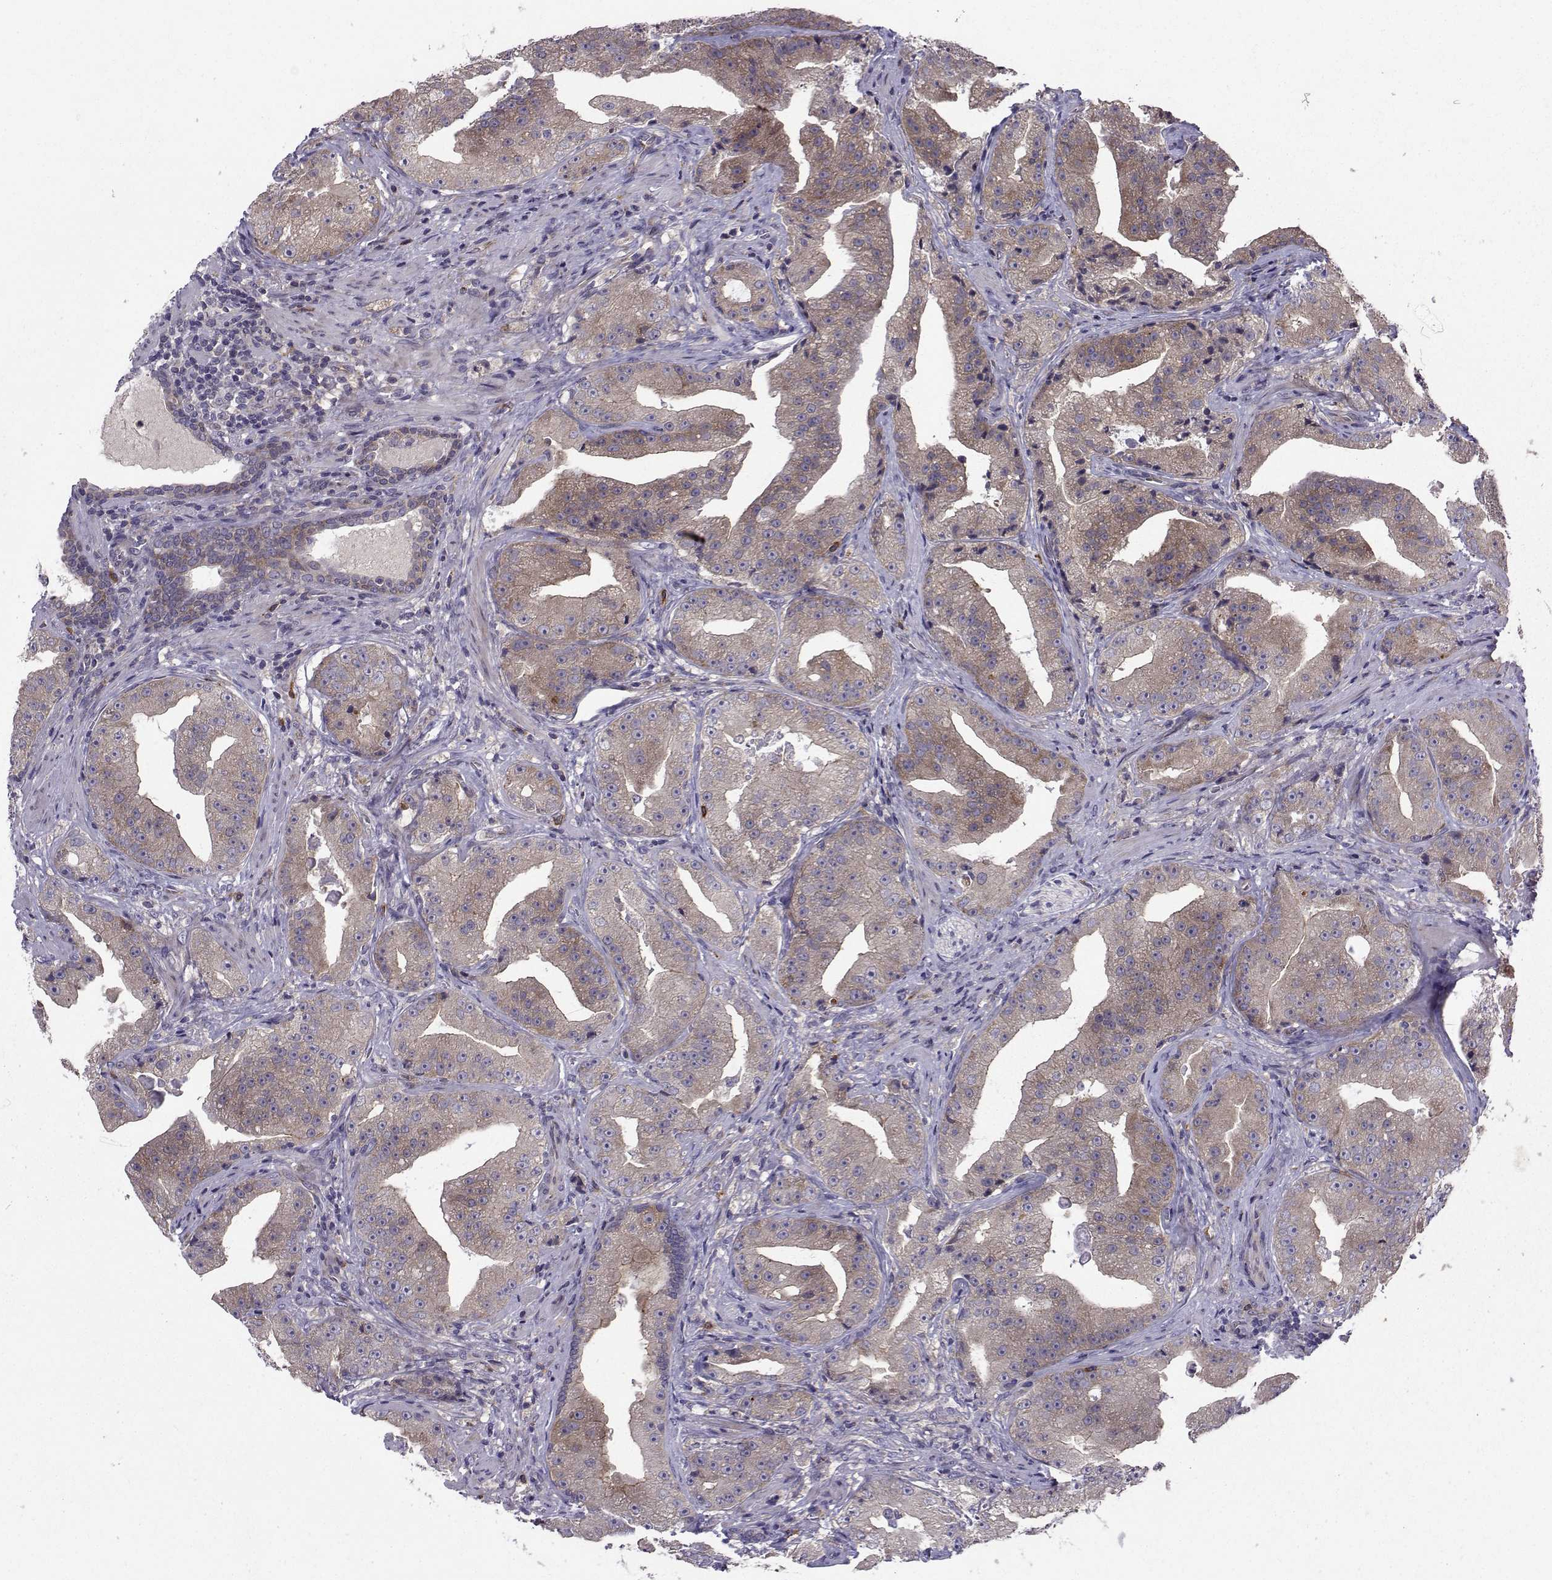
{"staining": {"intensity": "weak", "quantity": ">75%", "location": "cytoplasmic/membranous"}, "tissue": "prostate cancer", "cell_type": "Tumor cells", "image_type": "cancer", "snomed": [{"axis": "morphology", "description": "Adenocarcinoma, Low grade"}, {"axis": "topography", "description": "Prostate"}], "caption": "Weak cytoplasmic/membranous expression for a protein is seen in about >75% of tumor cells of prostate cancer (adenocarcinoma (low-grade)) using immunohistochemistry (IHC).", "gene": "STXBP5", "patient": {"sex": "male", "age": 62}}